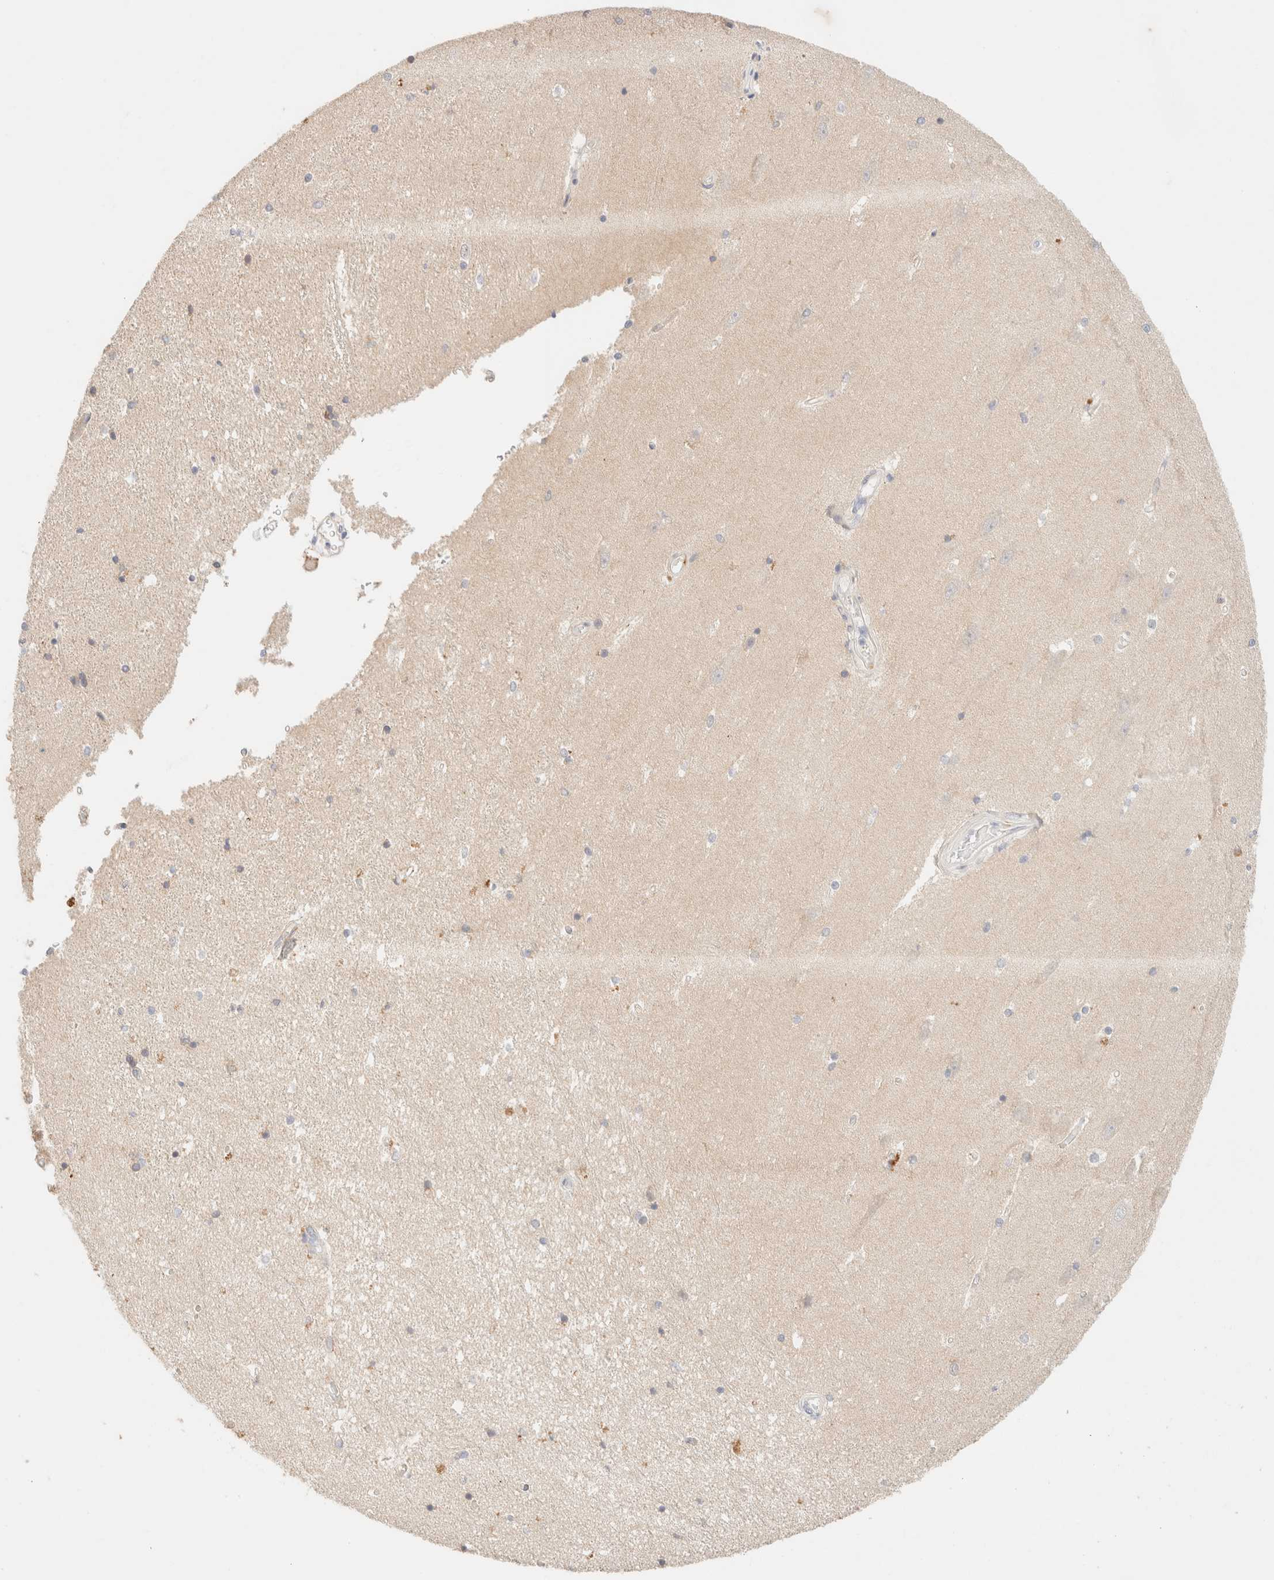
{"staining": {"intensity": "moderate", "quantity": "<25%", "location": "cytoplasmic/membranous"}, "tissue": "hippocampus", "cell_type": "Glial cells", "image_type": "normal", "snomed": [{"axis": "morphology", "description": "Normal tissue, NOS"}, {"axis": "topography", "description": "Hippocampus"}], "caption": "Hippocampus stained for a protein (brown) demonstrates moderate cytoplasmic/membranous positive staining in approximately <25% of glial cells.", "gene": "SGSM2", "patient": {"sex": "male", "age": 45}}